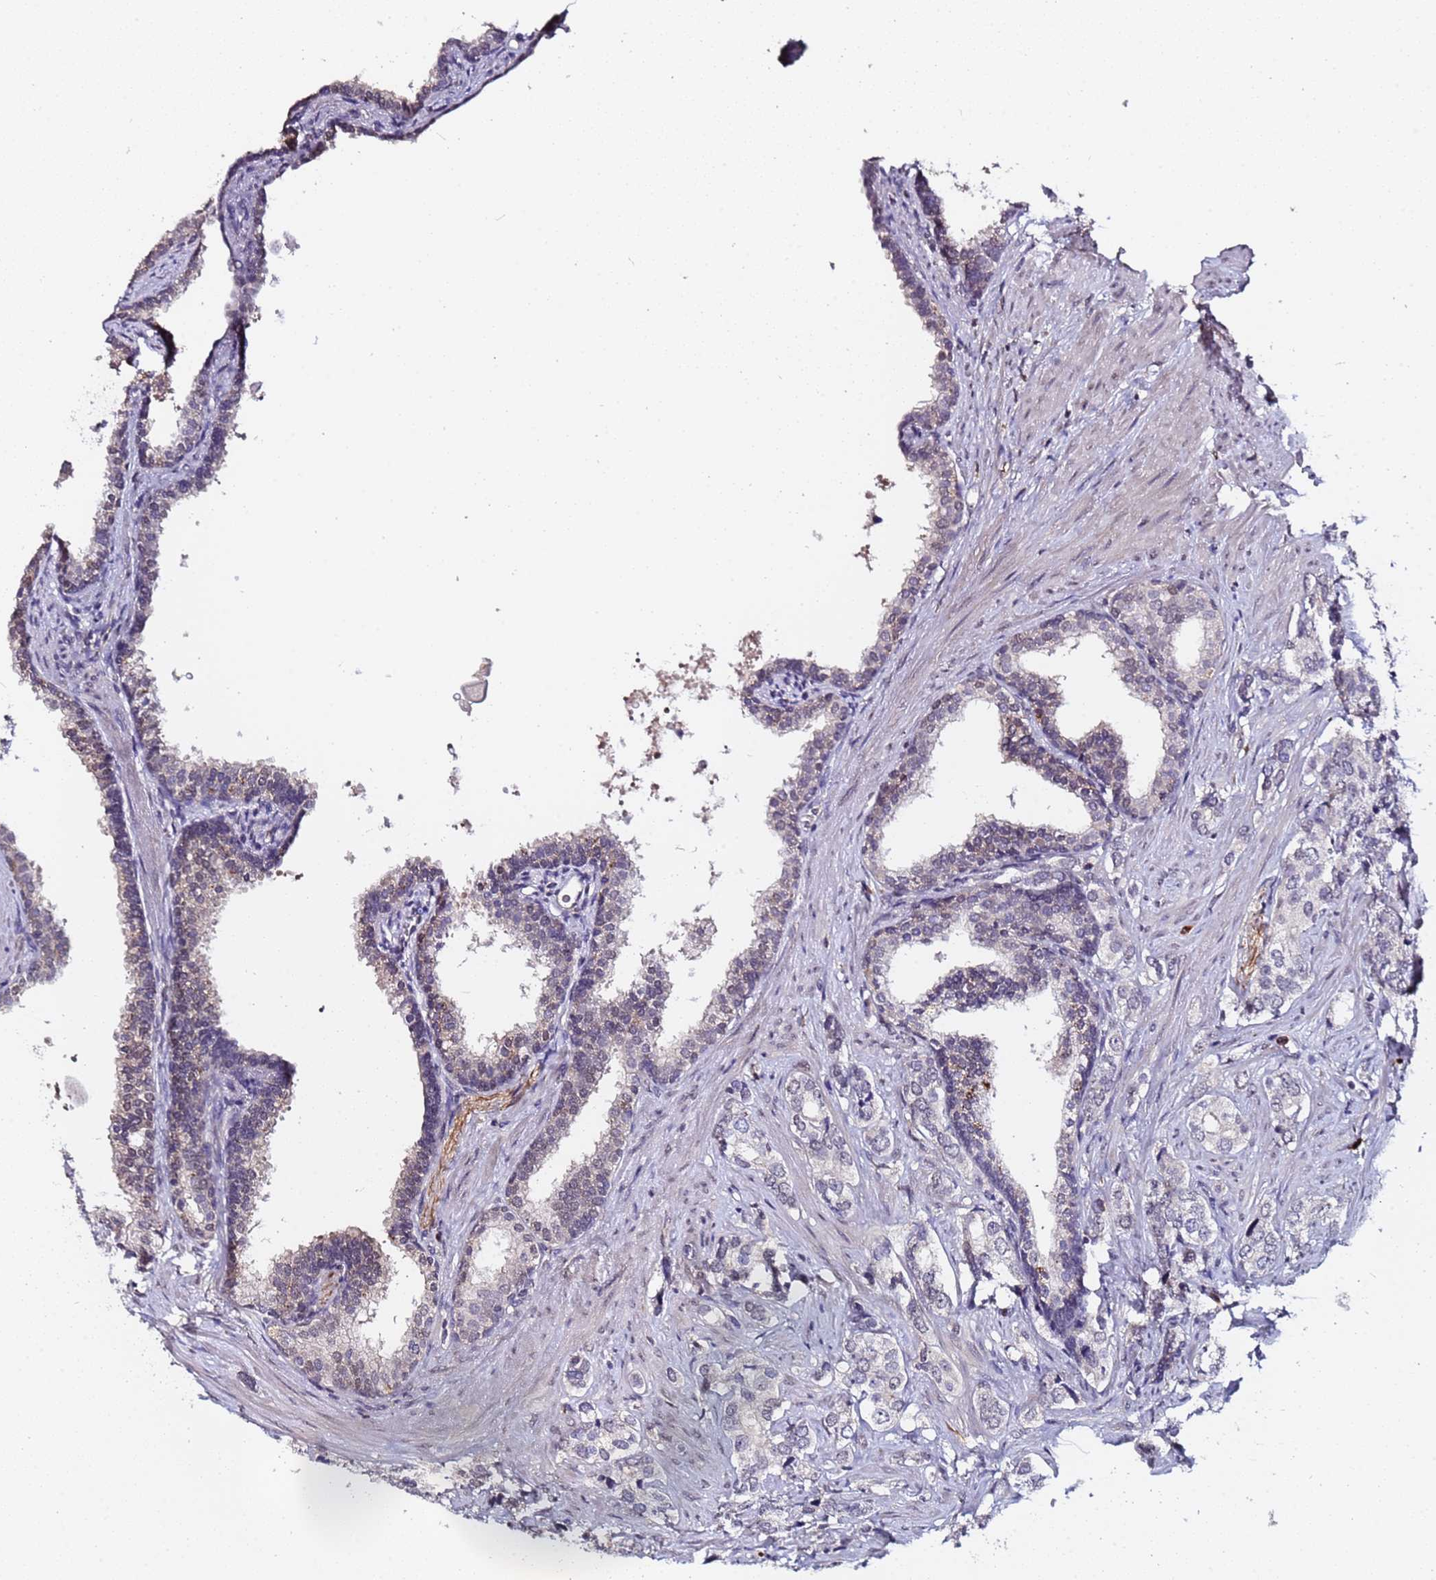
{"staining": {"intensity": "negative", "quantity": "none", "location": "none"}, "tissue": "prostate cancer", "cell_type": "Tumor cells", "image_type": "cancer", "snomed": [{"axis": "morphology", "description": "Adenocarcinoma, High grade"}, {"axis": "topography", "description": "Prostate"}], "caption": "Immunohistochemistry image of human prostate cancer (high-grade adenocarcinoma) stained for a protein (brown), which shows no staining in tumor cells. (Brightfield microscopy of DAB (3,3'-diaminobenzidine) immunohistochemistry (IHC) at high magnification).", "gene": "ZNF248", "patient": {"sex": "male", "age": 66}}